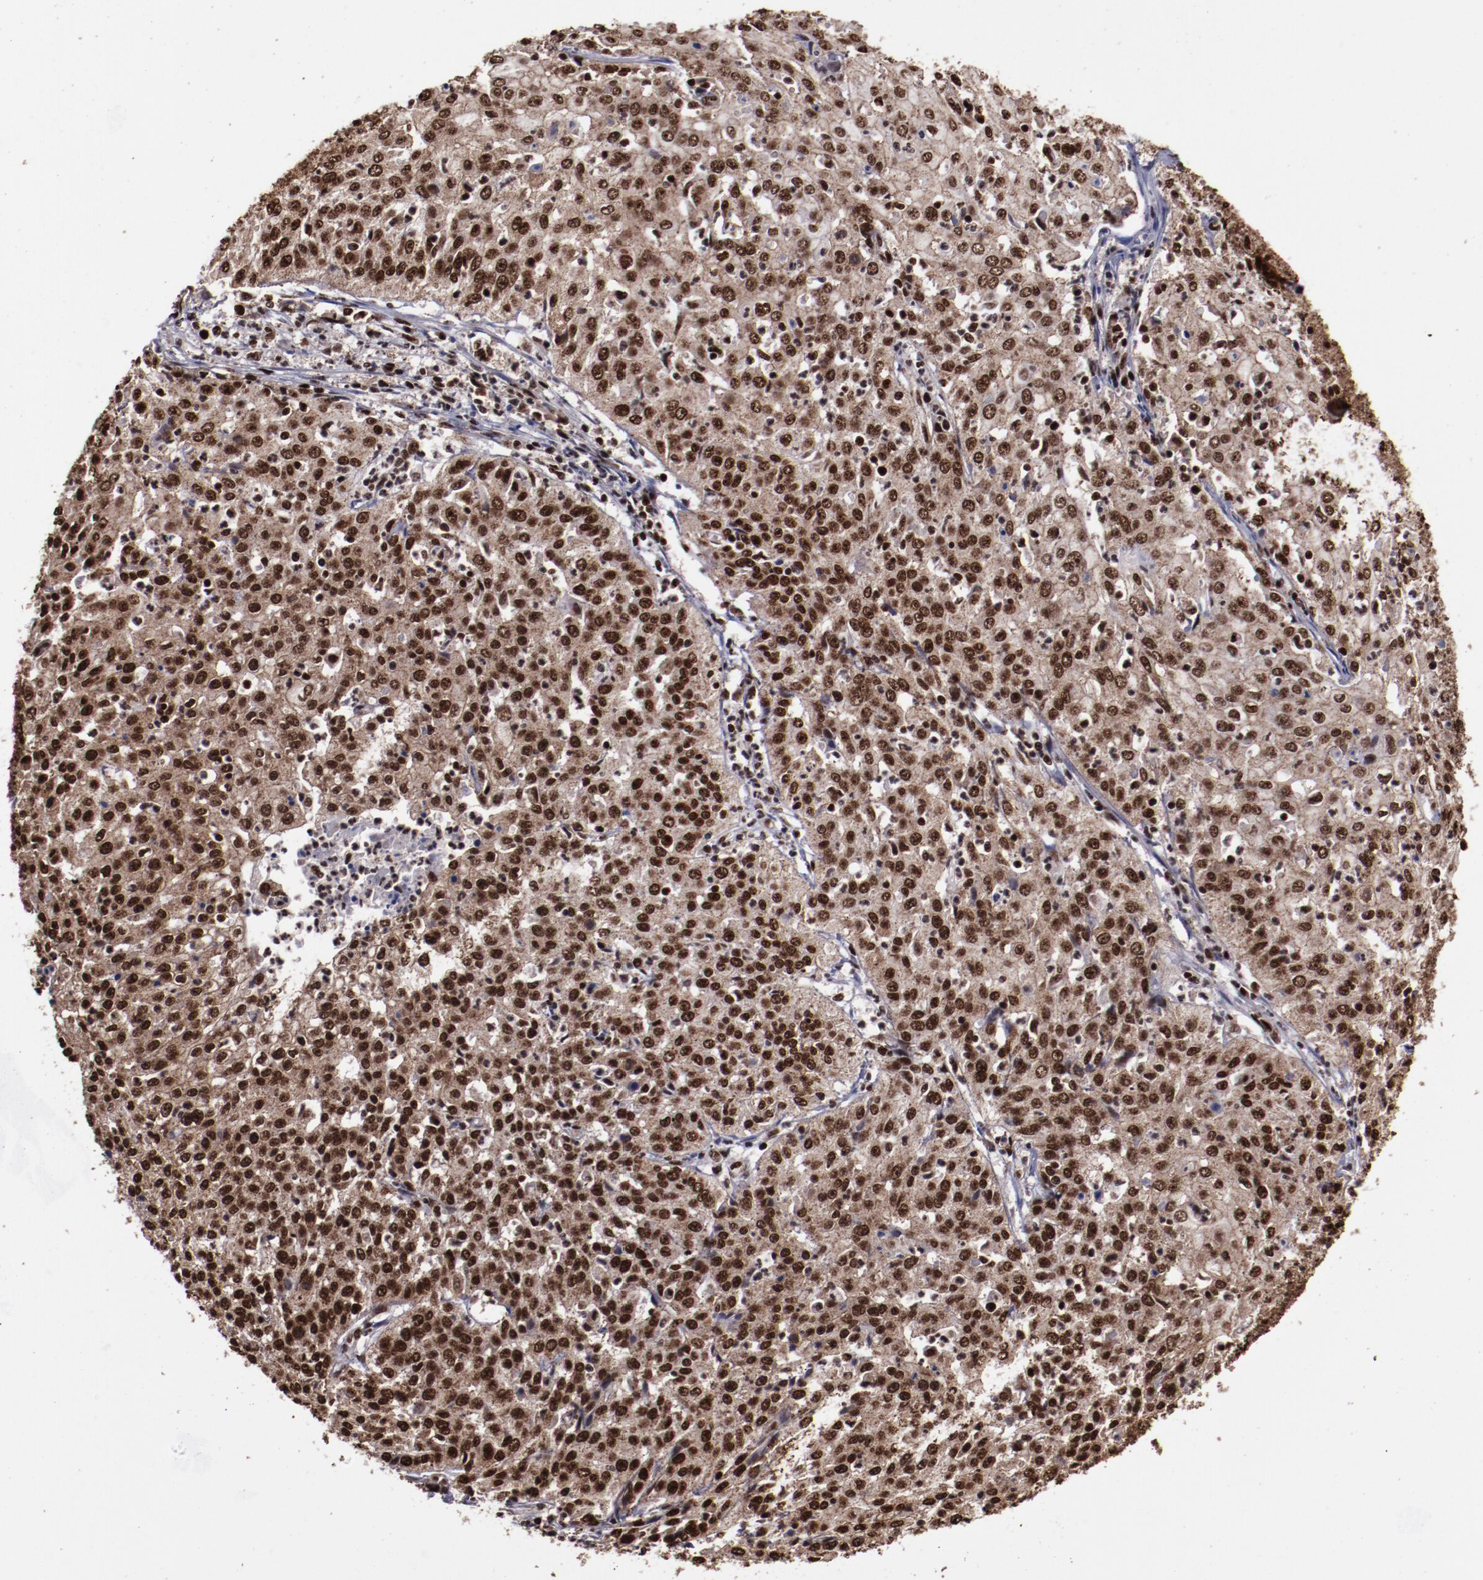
{"staining": {"intensity": "moderate", "quantity": ">75%", "location": "cytoplasmic/membranous,nuclear"}, "tissue": "cervical cancer", "cell_type": "Tumor cells", "image_type": "cancer", "snomed": [{"axis": "morphology", "description": "Squamous cell carcinoma, NOS"}, {"axis": "topography", "description": "Cervix"}], "caption": "The histopathology image reveals immunohistochemical staining of cervical squamous cell carcinoma. There is moderate cytoplasmic/membranous and nuclear staining is present in about >75% of tumor cells.", "gene": "SNW1", "patient": {"sex": "female", "age": 39}}